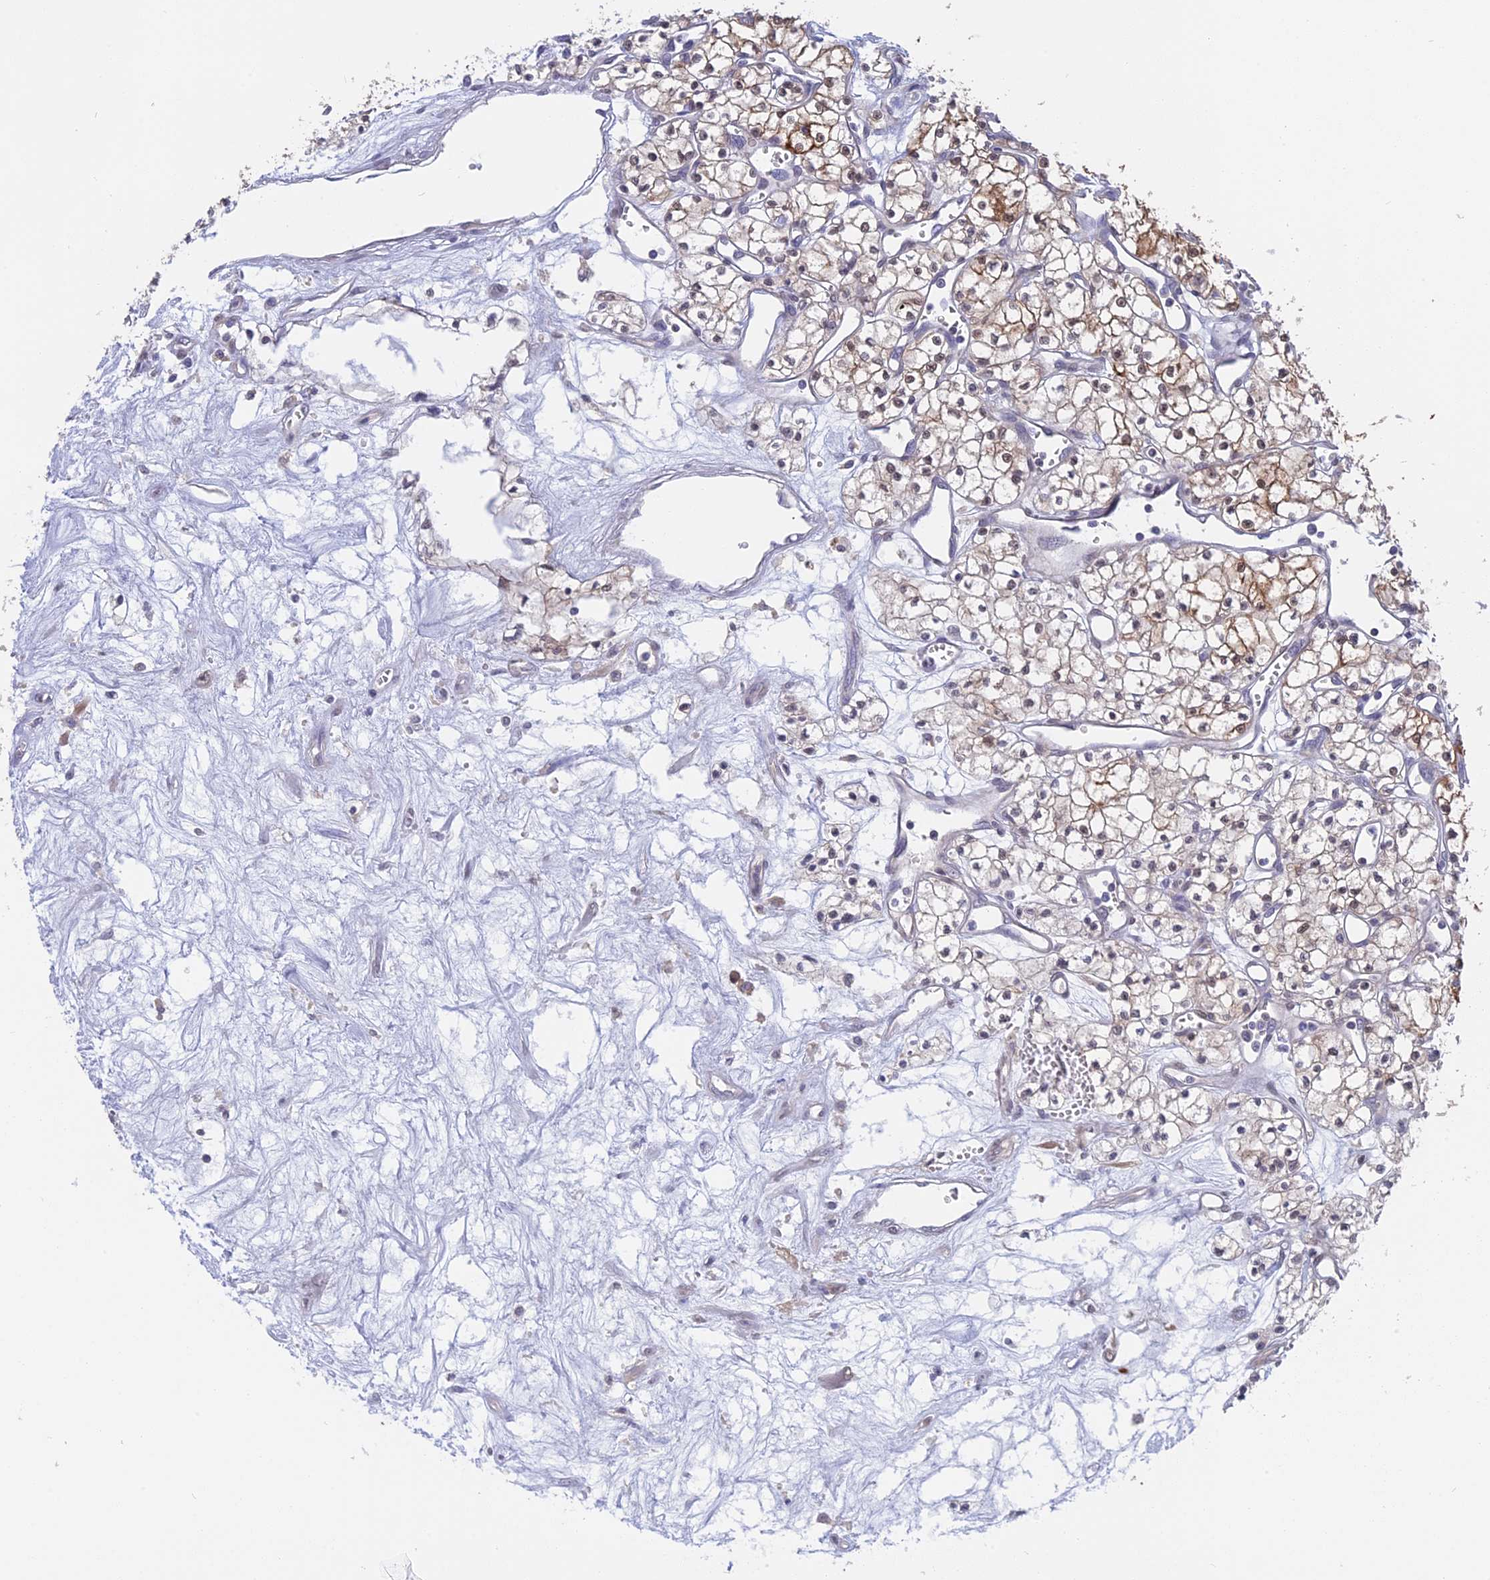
{"staining": {"intensity": "moderate", "quantity": "25%-75%", "location": "cytoplasmic/membranous,nuclear"}, "tissue": "renal cancer", "cell_type": "Tumor cells", "image_type": "cancer", "snomed": [{"axis": "morphology", "description": "Adenocarcinoma, NOS"}, {"axis": "topography", "description": "Kidney"}], "caption": "Approximately 25%-75% of tumor cells in renal cancer exhibit moderate cytoplasmic/membranous and nuclear protein expression as visualized by brown immunohistochemical staining.", "gene": "STUB1", "patient": {"sex": "male", "age": 59}}